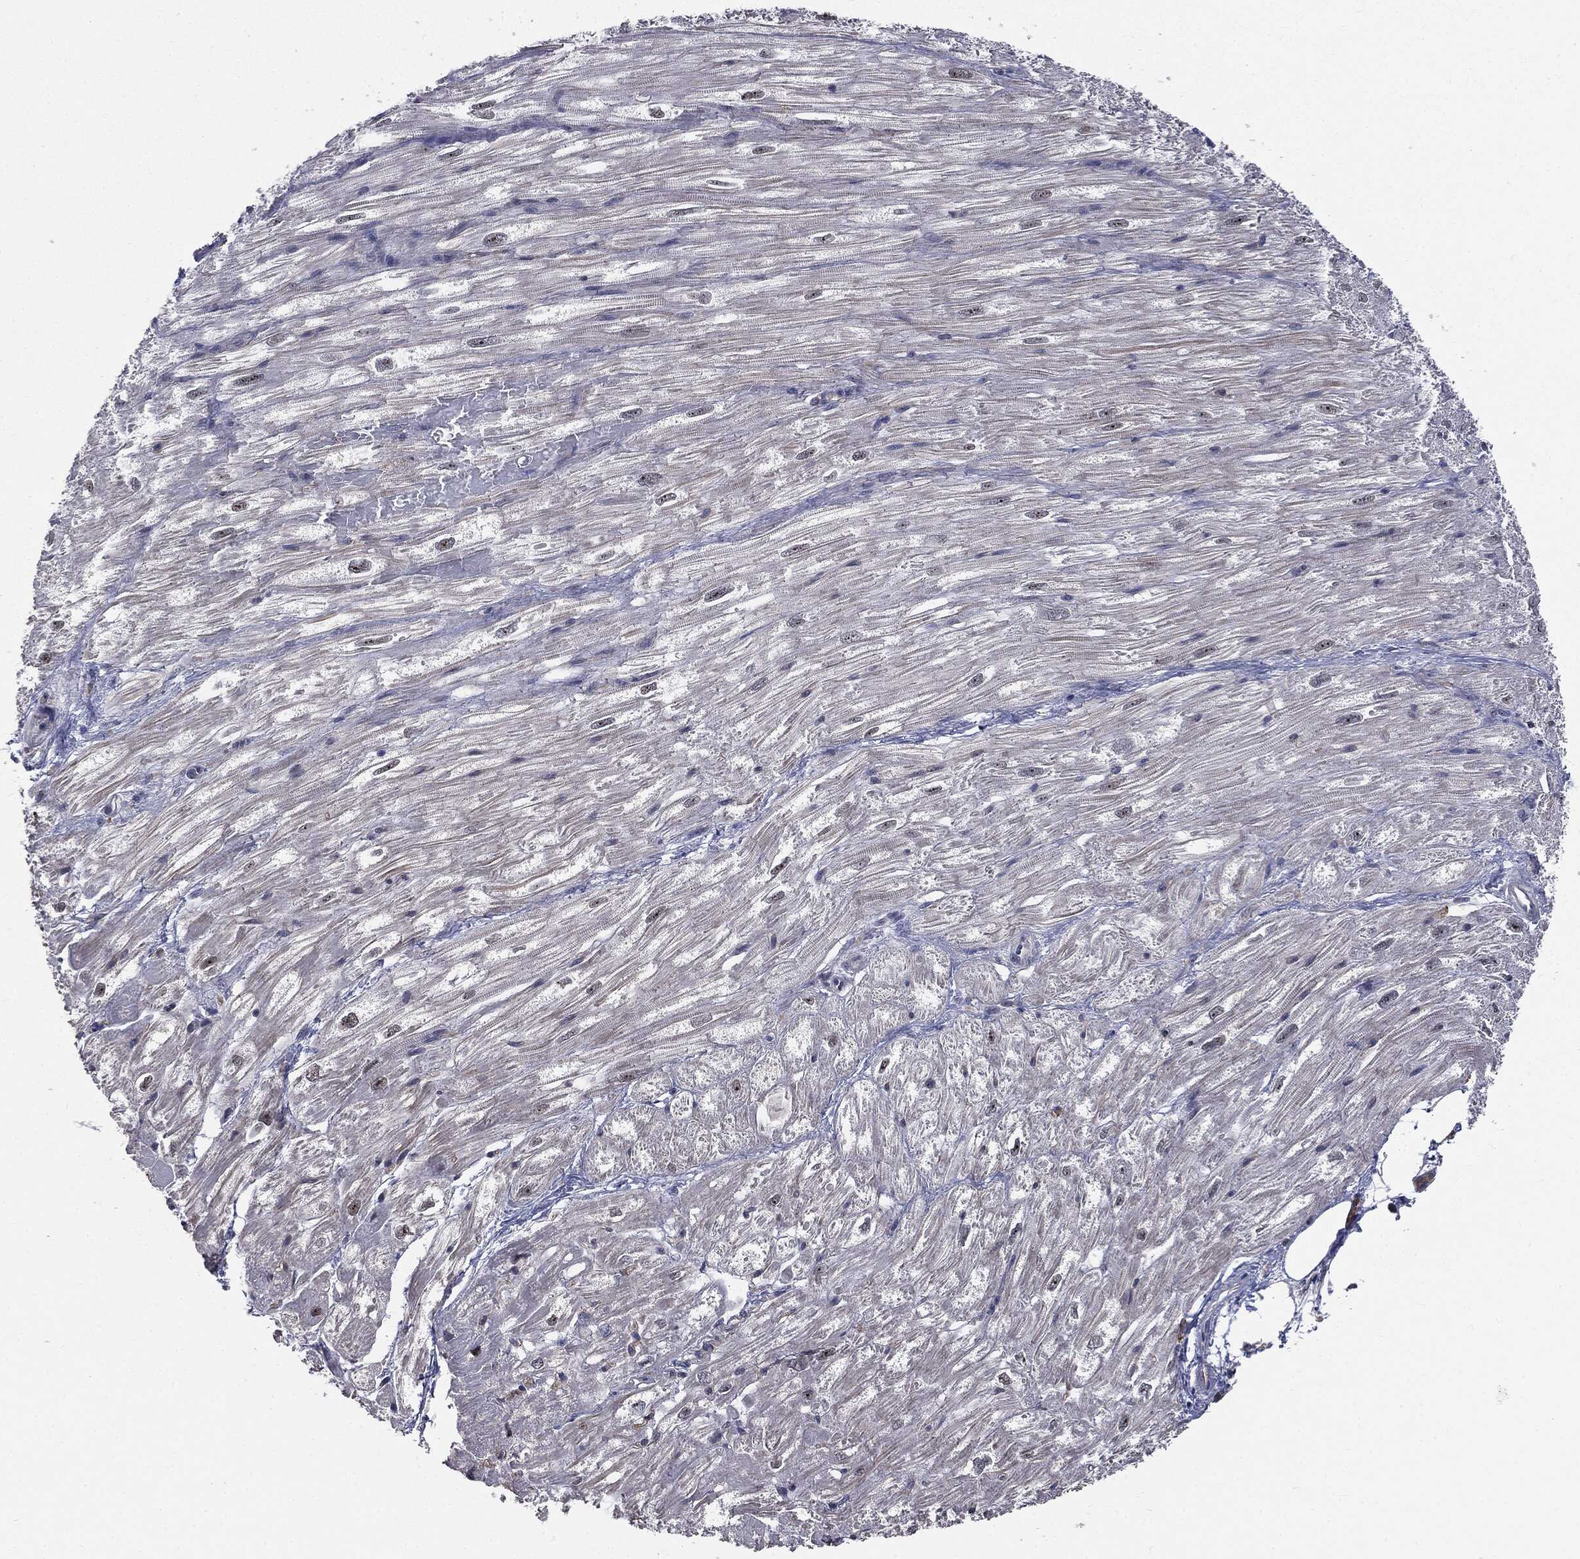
{"staining": {"intensity": "negative", "quantity": "none", "location": "none"}, "tissue": "heart muscle", "cell_type": "Cardiomyocytes", "image_type": "normal", "snomed": [{"axis": "morphology", "description": "Normal tissue, NOS"}, {"axis": "topography", "description": "Heart"}], "caption": "Immunohistochemical staining of benign heart muscle exhibits no significant positivity in cardiomyocytes. (DAB (3,3'-diaminobenzidine) IHC visualized using brightfield microscopy, high magnification).", "gene": "TRMT1L", "patient": {"sex": "male", "age": 62}}